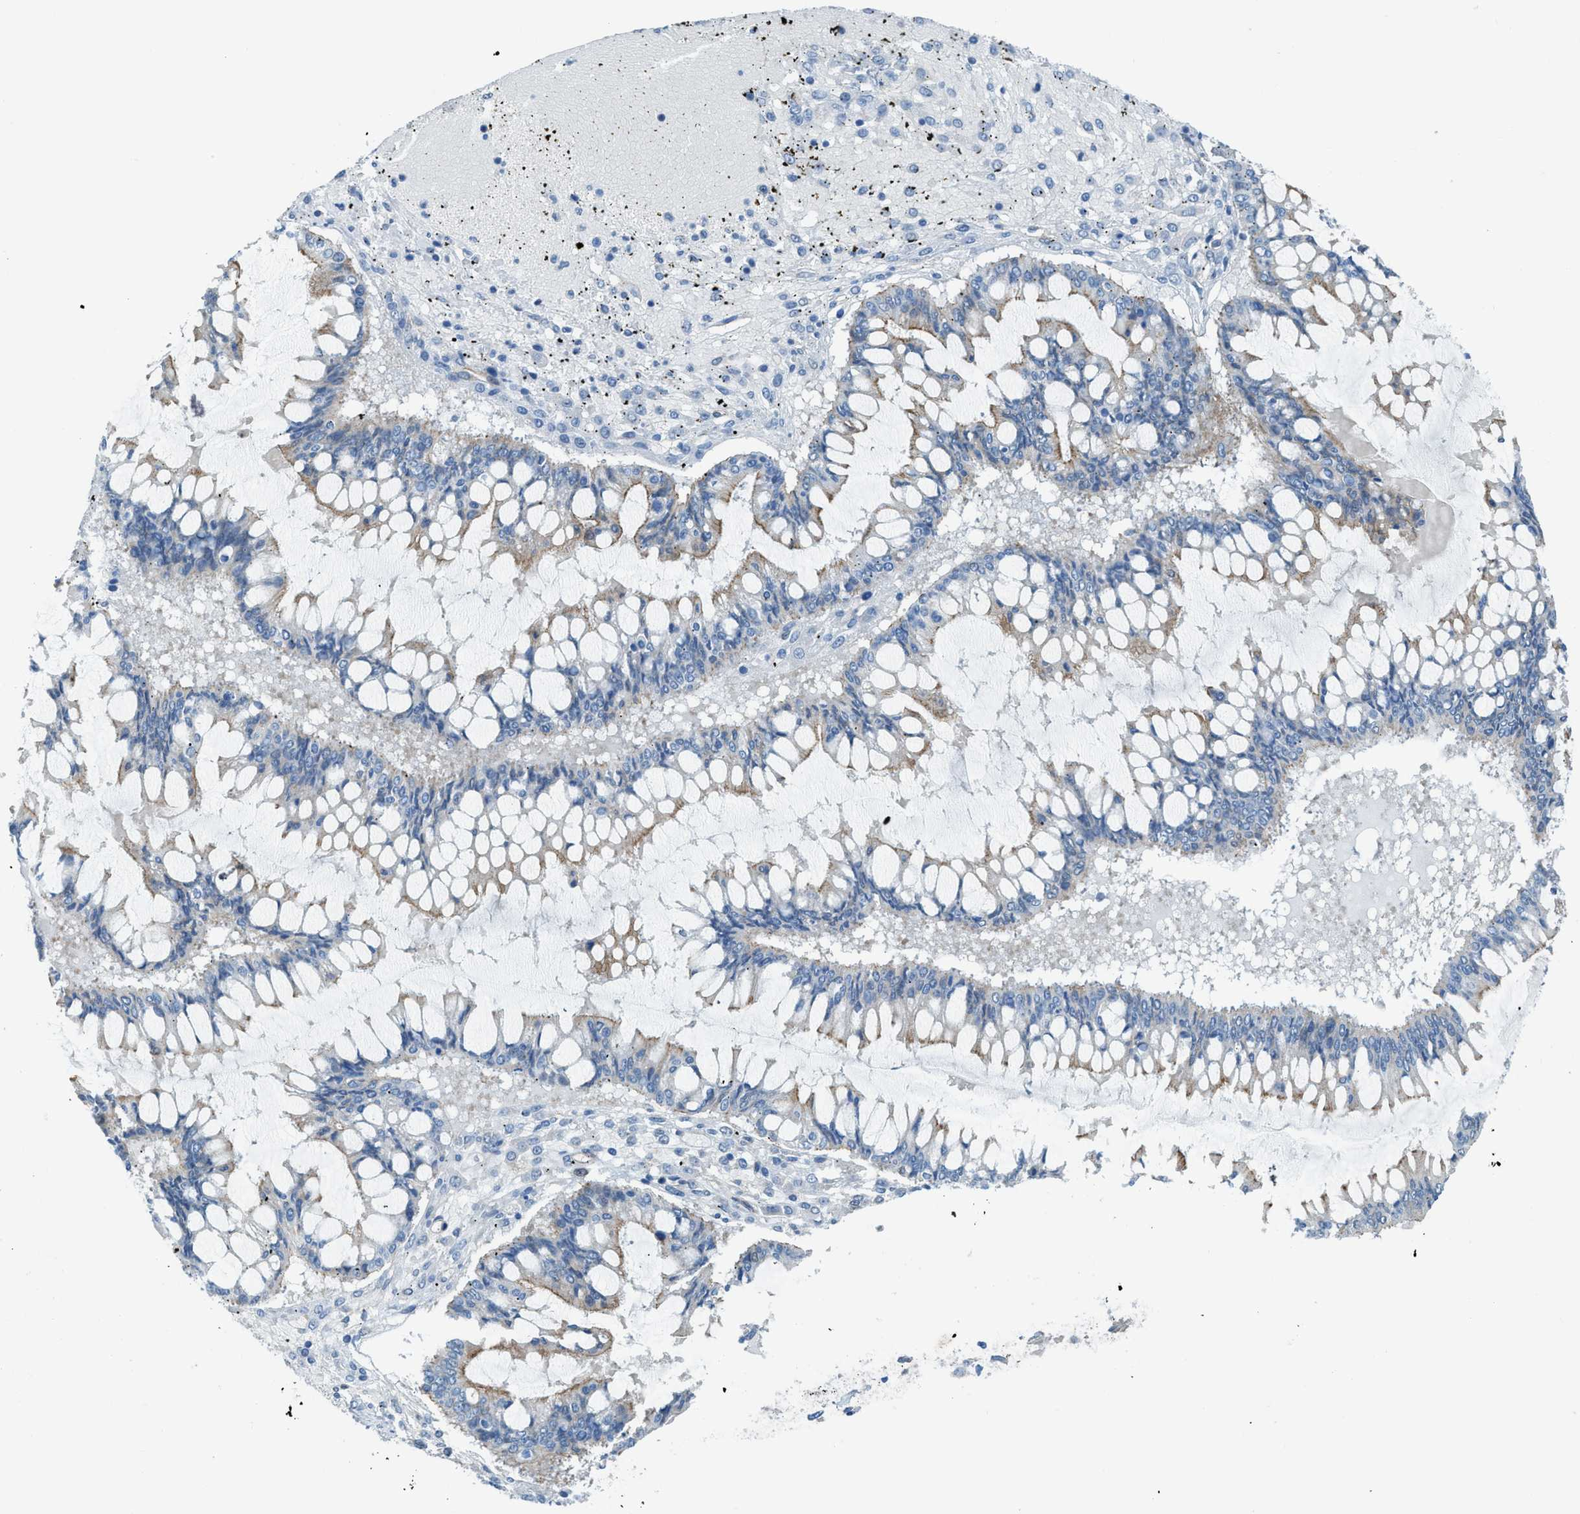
{"staining": {"intensity": "moderate", "quantity": "25%-75%", "location": "cytoplasmic/membranous"}, "tissue": "ovarian cancer", "cell_type": "Tumor cells", "image_type": "cancer", "snomed": [{"axis": "morphology", "description": "Cystadenocarcinoma, mucinous, NOS"}, {"axis": "topography", "description": "Ovary"}], "caption": "Brown immunohistochemical staining in human mucinous cystadenocarcinoma (ovarian) demonstrates moderate cytoplasmic/membranous staining in about 25%-75% of tumor cells.", "gene": "PRKN", "patient": {"sex": "female", "age": 73}}